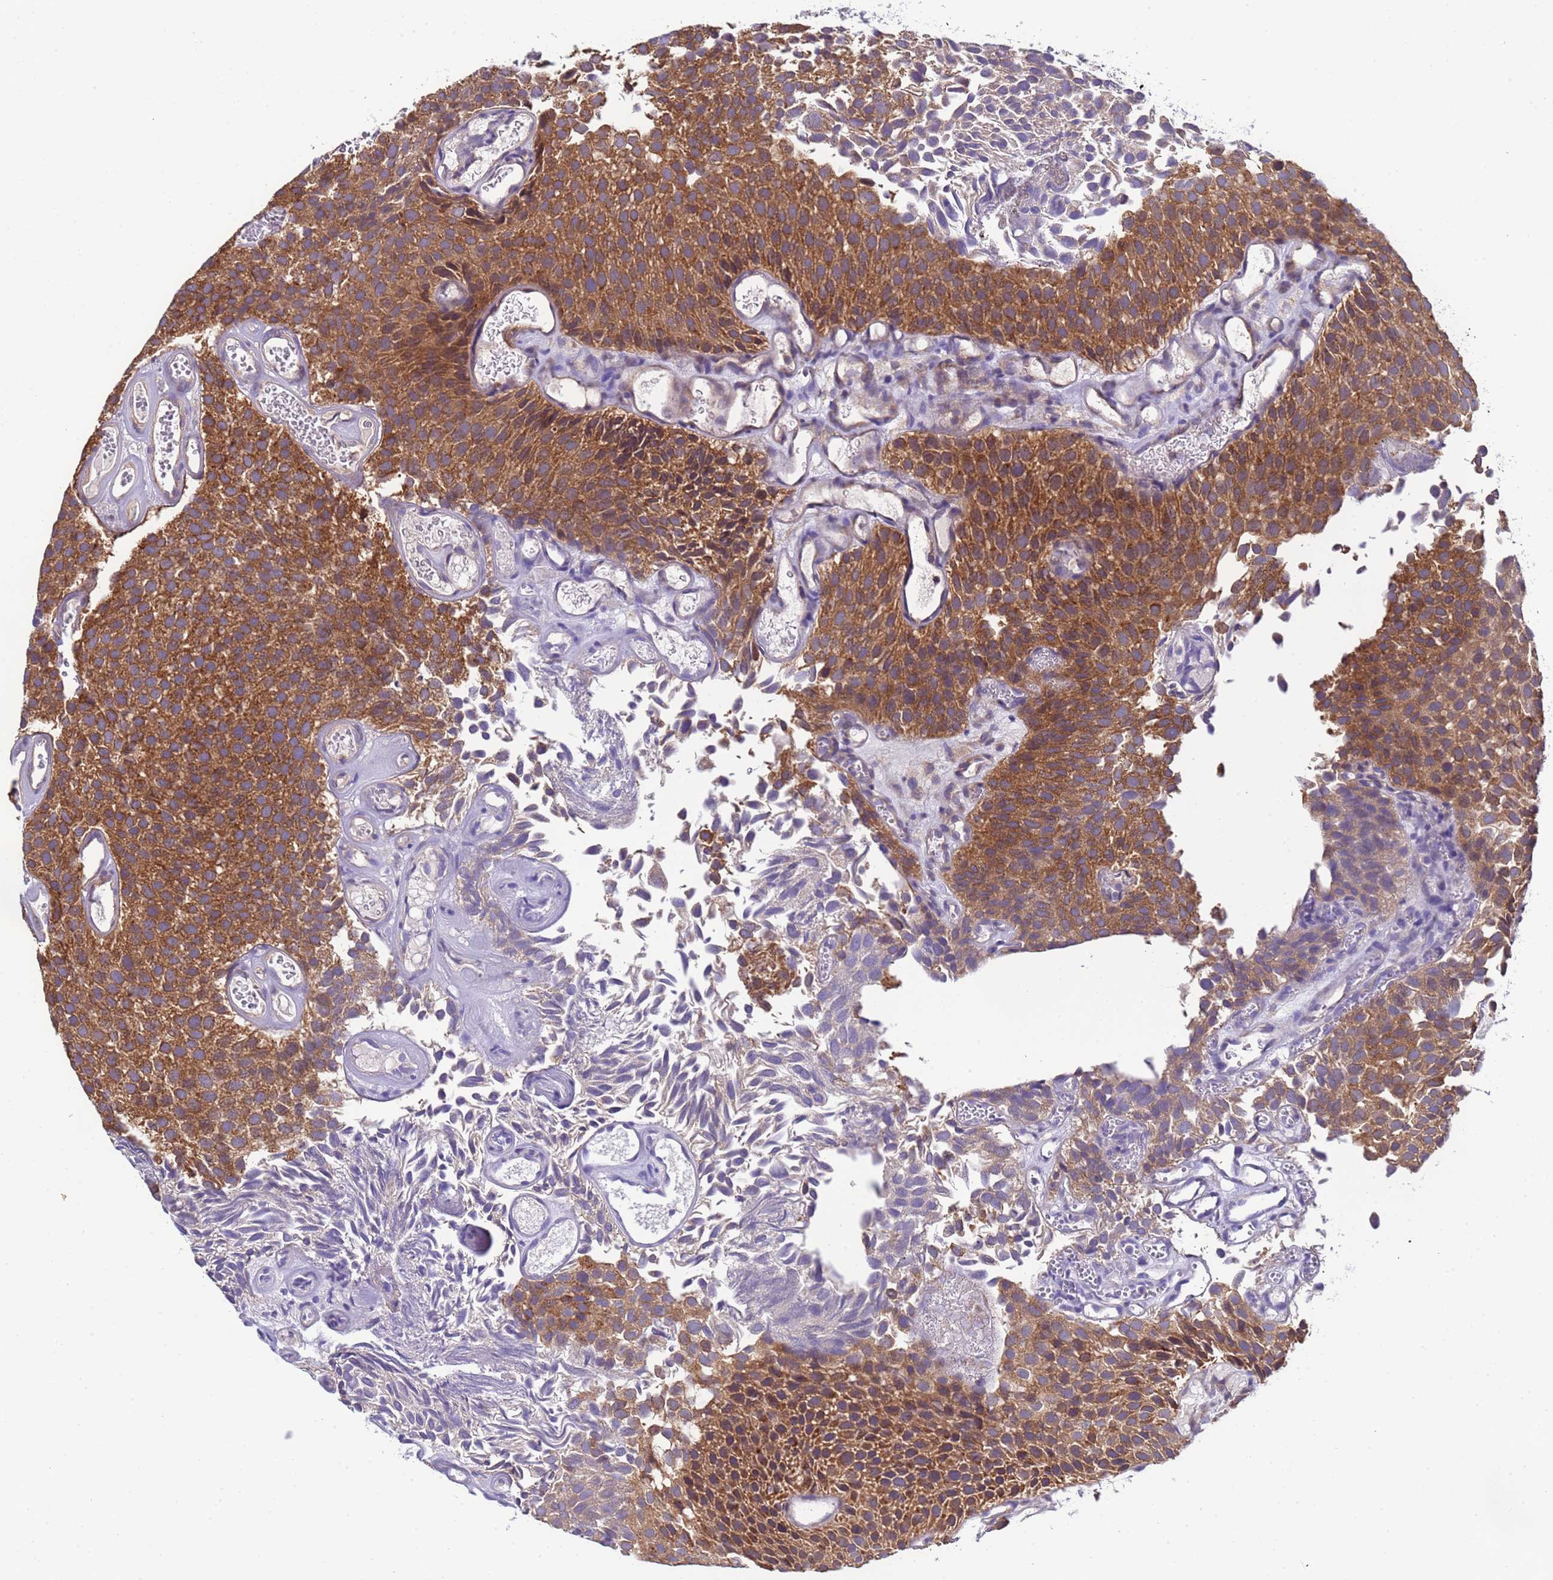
{"staining": {"intensity": "strong", "quantity": ">75%", "location": "cytoplasmic/membranous"}, "tissue": "urothelial cancer", "cell_type": "Tumor cells", "image_type": "cancer", "snomed": [{"axis": "morphology", "description": "Urothelial carcinoma, Low grade"}, {"axis": "topography", "description": "Urinary bladder"}], "caption": "Urothelial cancer was stained to show a protein in brown. There is high levels of strong cytoplasmic/membranous expression in approximately >75% of tumor cells. The protein of interest is stained brown, and the nuclei are stained in blue (DAB IHC with brightfield microscopy, high magnification).", "gene": "ELMOD2", "patient": {"sex": "male", "age": 89}}